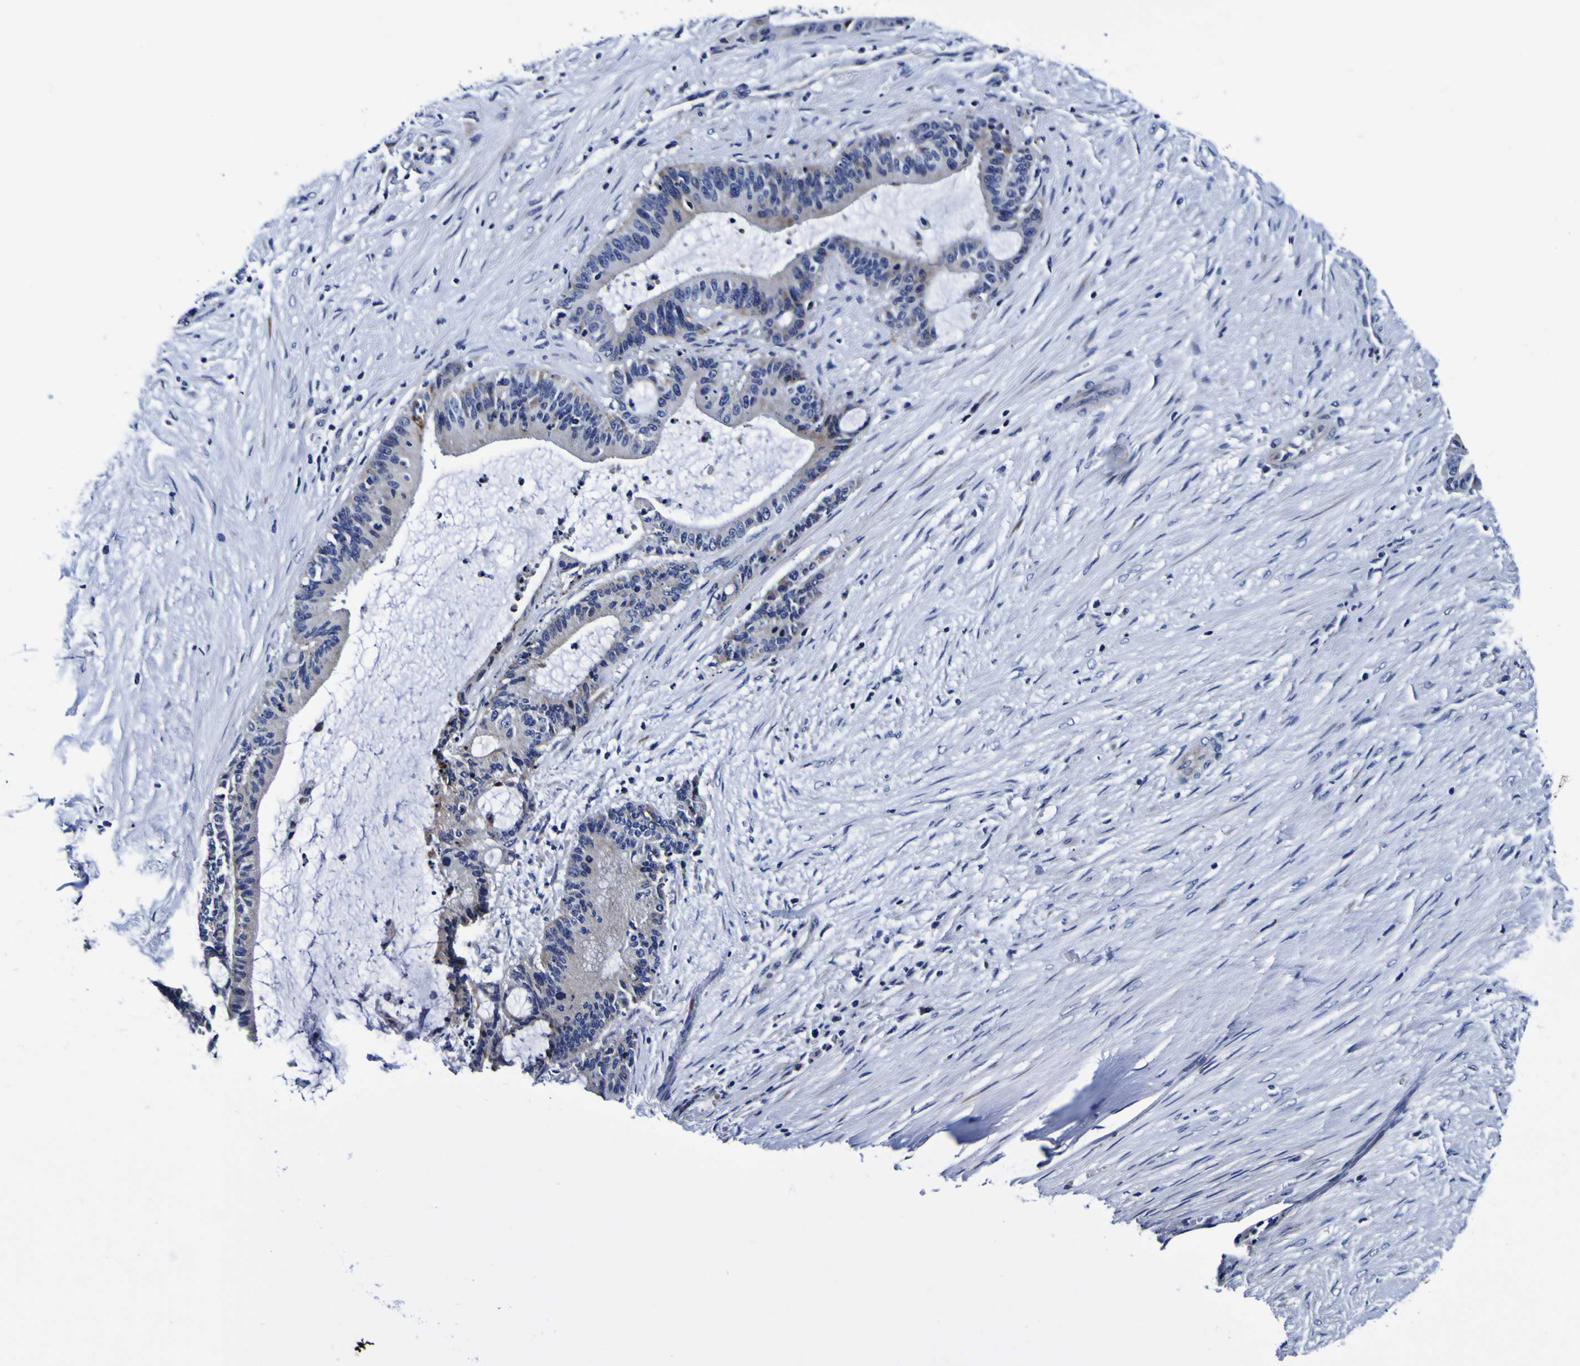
{"staining": {"intensity": "weak", "quantity": "25%-75%", "location": "cytoplasmic/membranous"}, "tissue": "liver cancer", "cell_type": "Tumor cells", "image_type": "cancer", "snomed": [{"axis": "morphology", "description": "Cholangiocarcinoma"}, {"axis": "topography", "description": "Liver"}], "caption": "Immunohistochemical staining of liver cholangiocarcinoma exhibits weak cytoplasmic/membranous protein positivity in about 25%-75% of tumor cells.", "gene": "PDLIM4", "patient": {"sex": "female", "age": 73}}